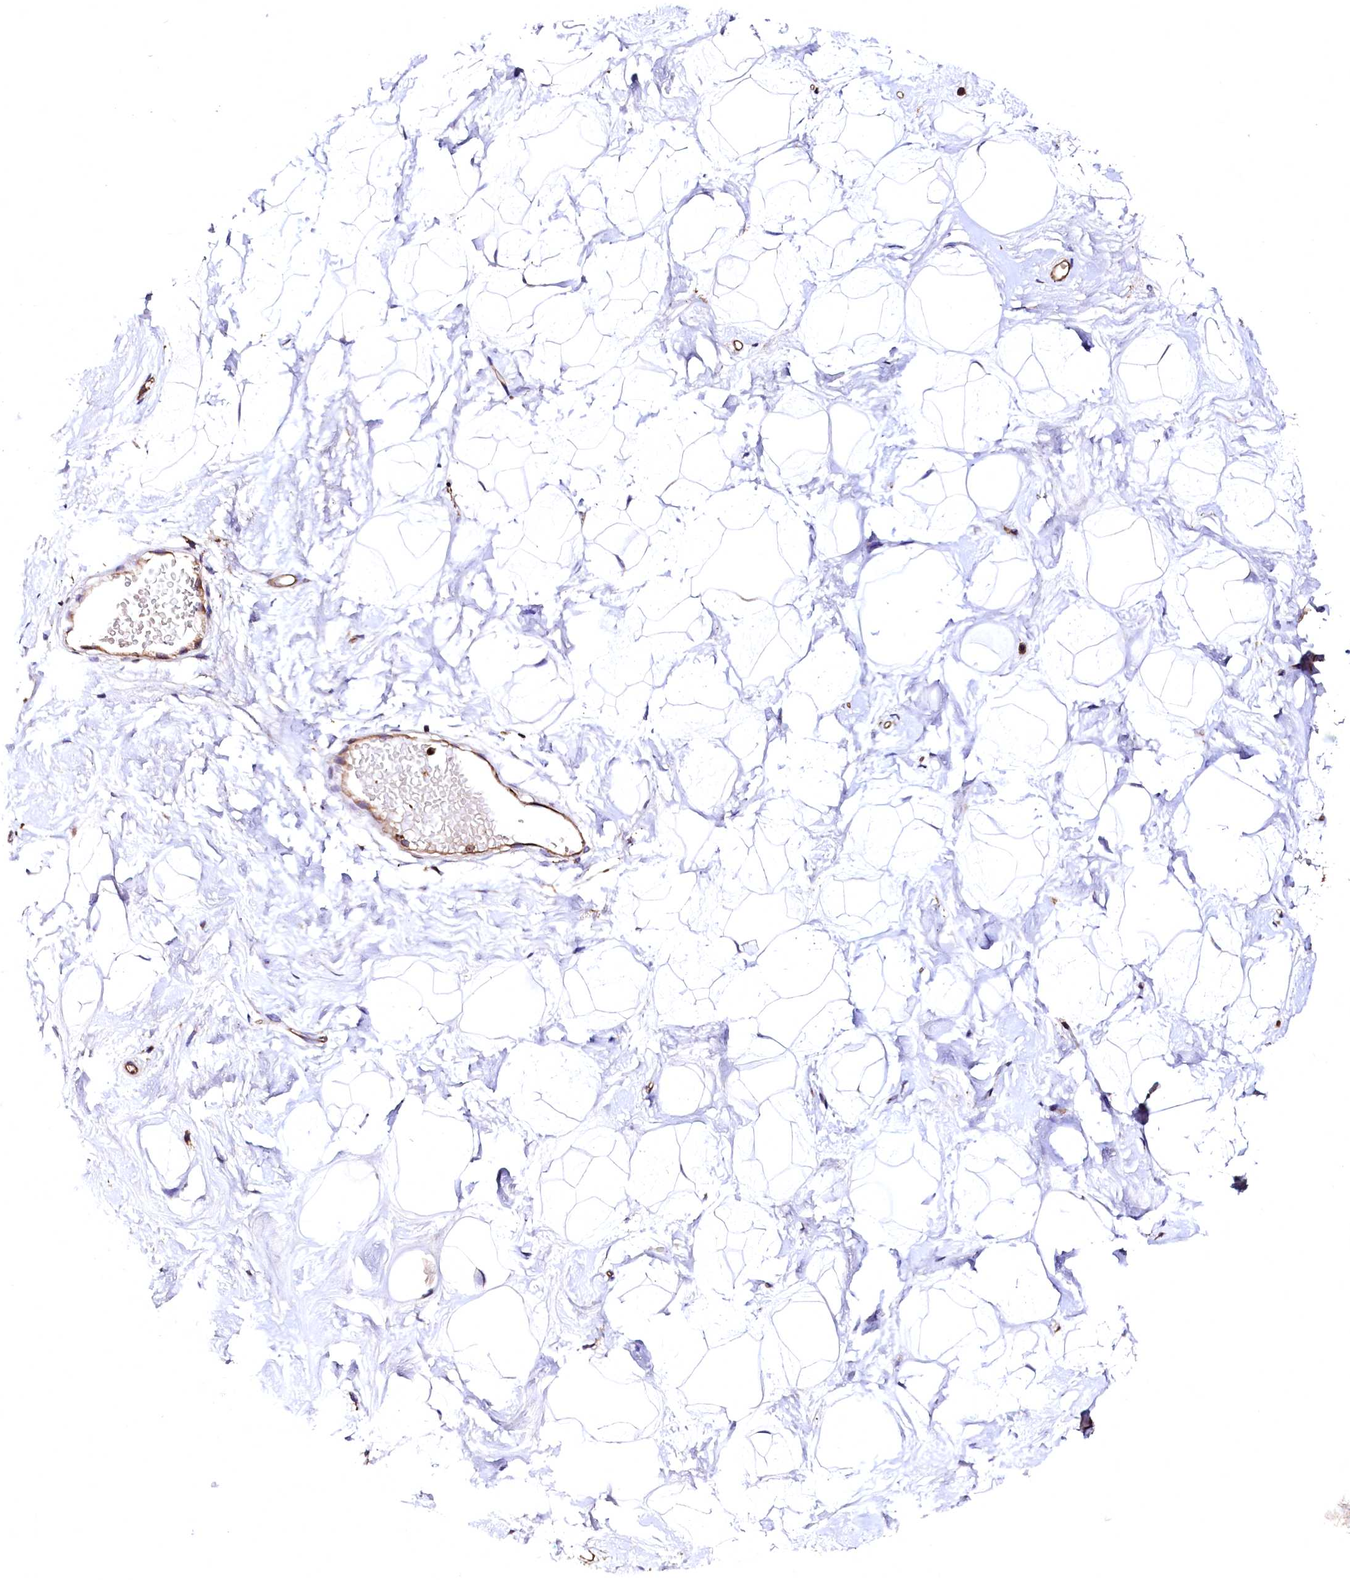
{"staining": {"intensity": "negative", "quantity": "none", "location": "none"}, "tissue": "breast", "cell_type": "Adipocytes", "image_type": "normal", "snomed": [{"axis": "morphology", "description": "Normal tissue, NOS"}, {"axis": "morphology", "description": "Adenoma, NOS"}, {"axis": "topography", "description": "Breast"}], "caption": "Adipocytes are negative for brown protein staining in benign breast. (DAB immunohistochemistry, high magnification).", "gene": "RARS2", "patient": {"sex": "female", "age": 23}}